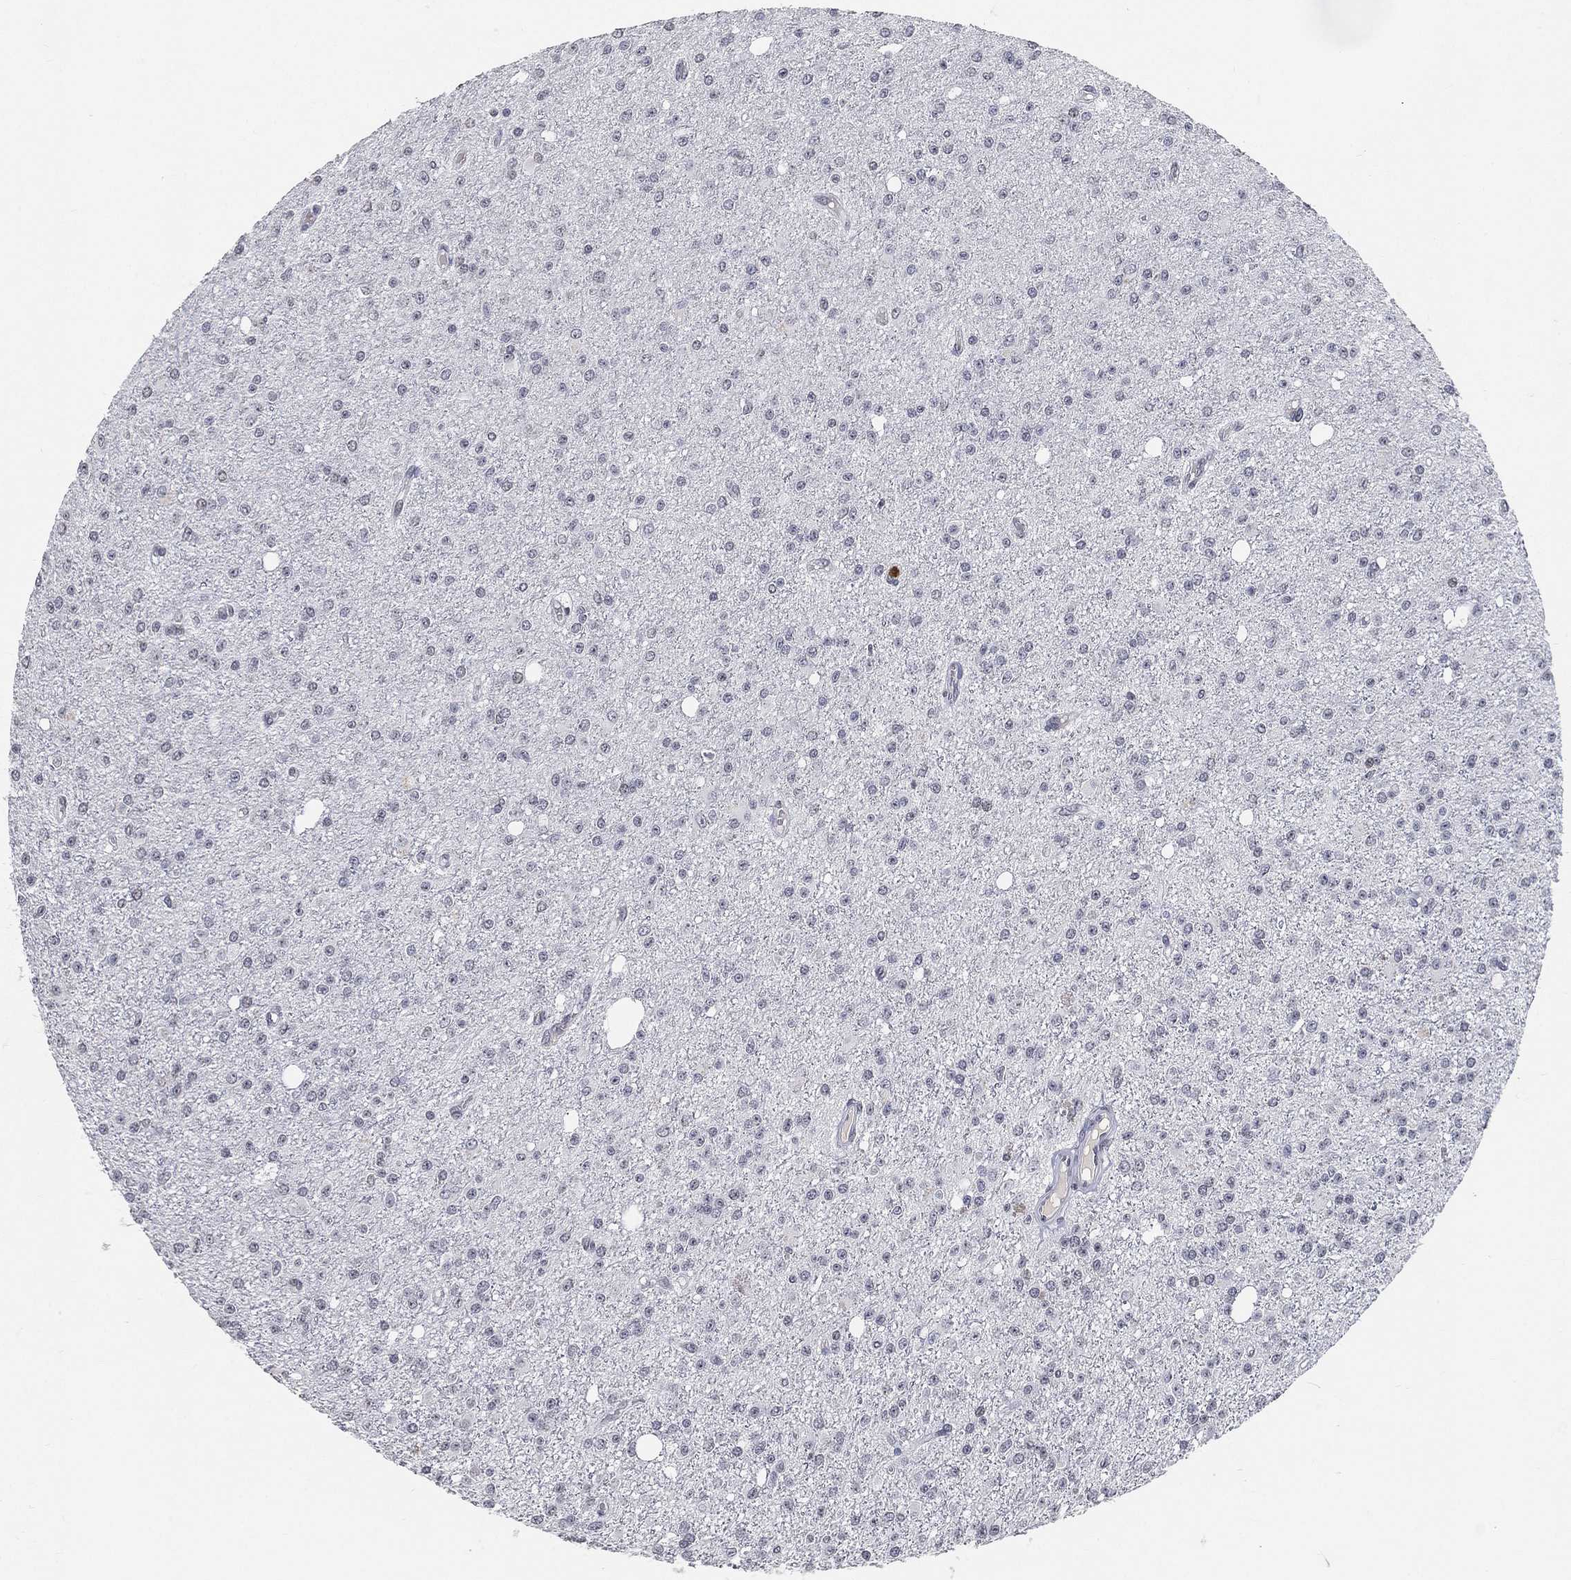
{"staining": {"intensity": "negative", "quantity": "none", "location": "none"}, "tissue": "glioma", "cell_type": "Tumor cells", "image_type": "cancer", "snomed": [{"axis": "morphology", "description": "Glioma, malignant, Low grade"}, {"axis": "topography", "description": "Brain"}], "caption": "IHC histopathology image of neoplastic tissue: glioma stained with DAB (3,3'-diaminobenzidine) exhibits no significant protein expression in tumor cells.", "gene": "ARG1", "patient": {"sex": "female", "age": 45}}